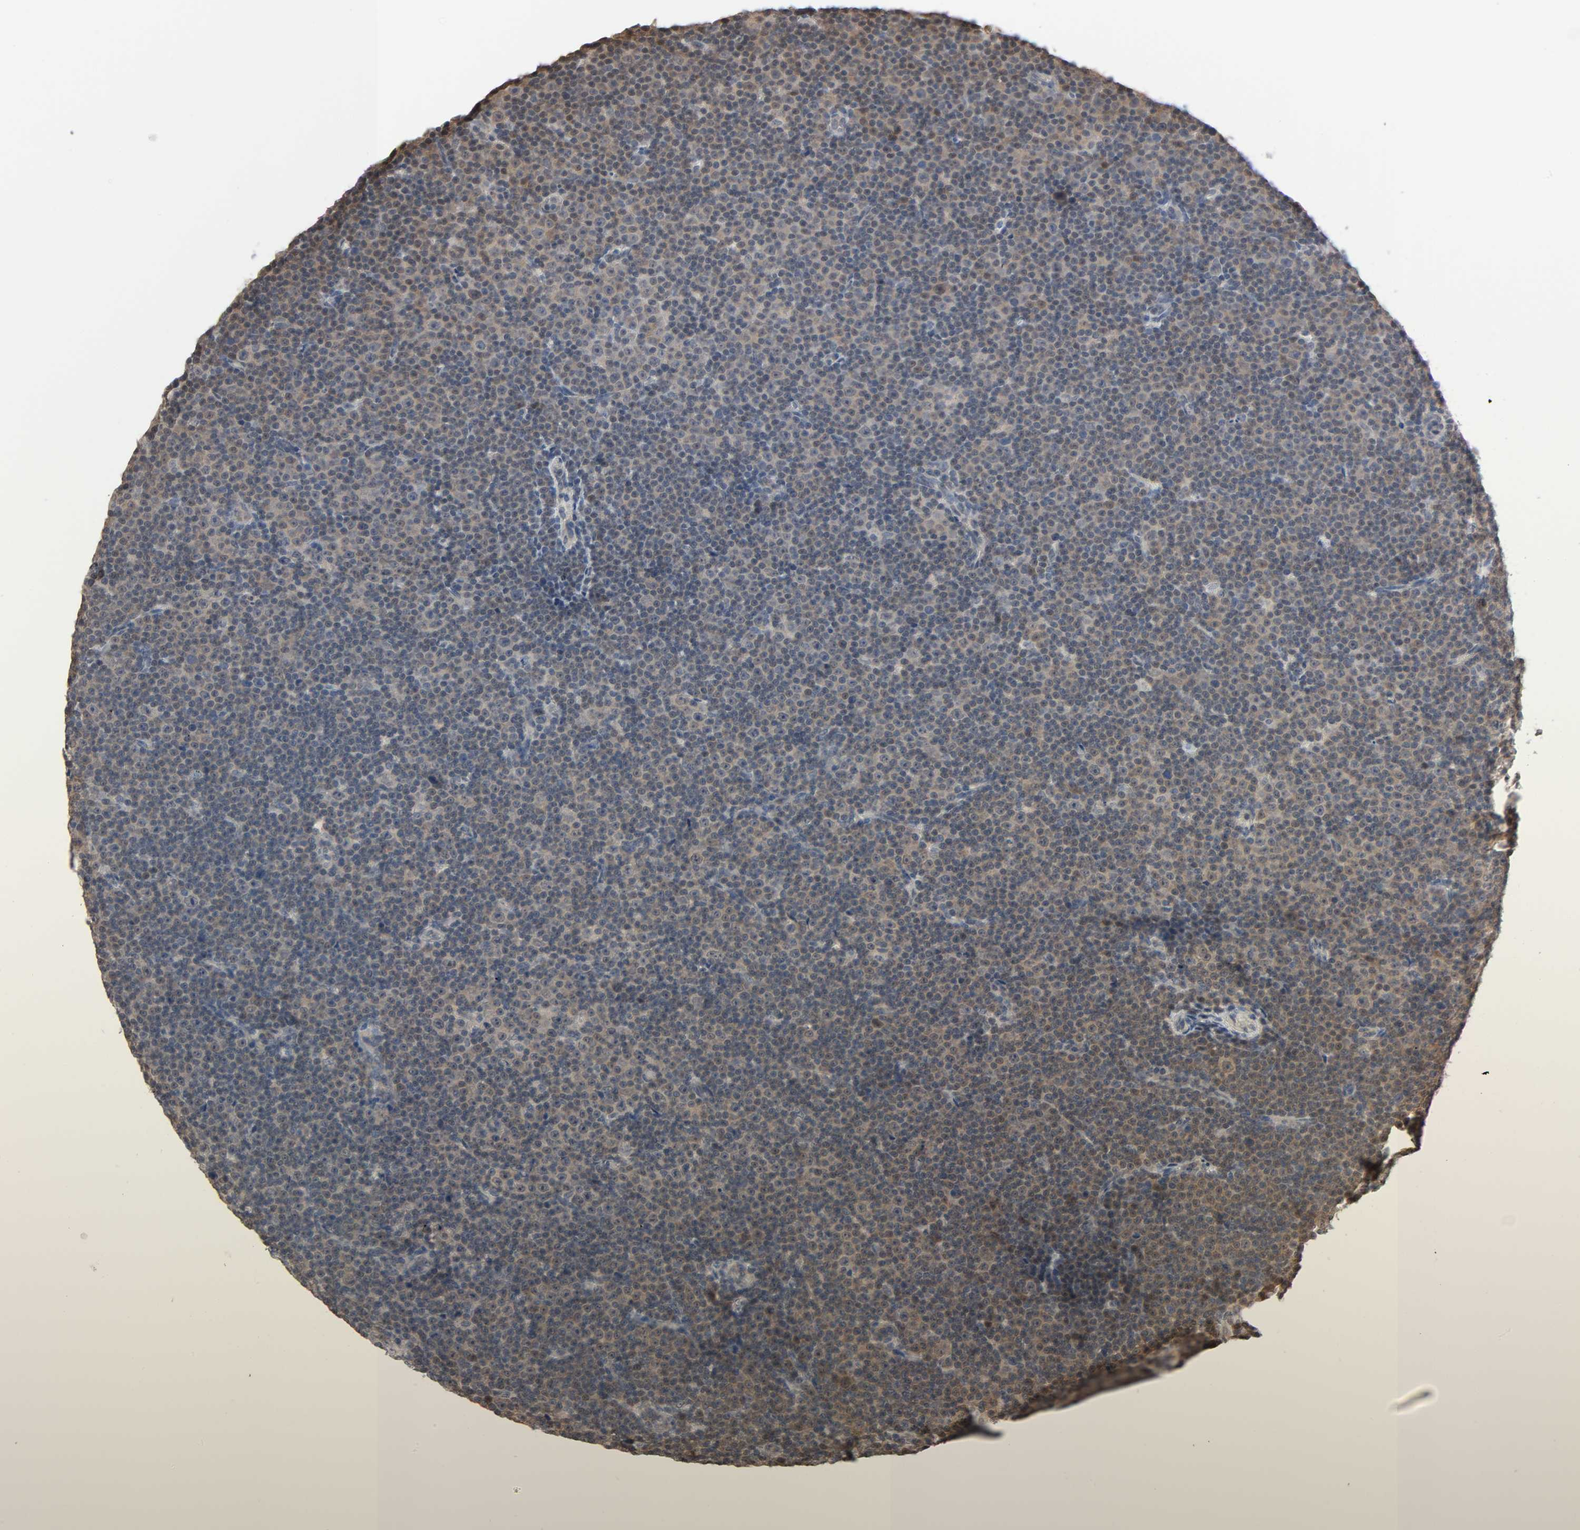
{"staining": {"intensity": "weak", "quantity": "25%-75%", "location": "cytoplasmic/membranous,nuclear"}, "tissue": "lymphoma", "cell_type": "Tumor cells", "image_type": "cancer", "snomed": [{"axis": "morphology", "description": "Malignant lymphoma, non-Hodgkin's type, Low grade"}, {"axis": "topography", "description": "Lymph node"}], "caption": "This micrograph demonstrates lymphoma stained with immunohistochemistry (IHC) to label a protein in brown. The cytoplasmic/membranous and nuclear of tumor cells show weak positivity for the protein. Nuclei are counter-stained blue.", "gene": "NEDD8", "patient": {"sex": "female", "age": 67}}